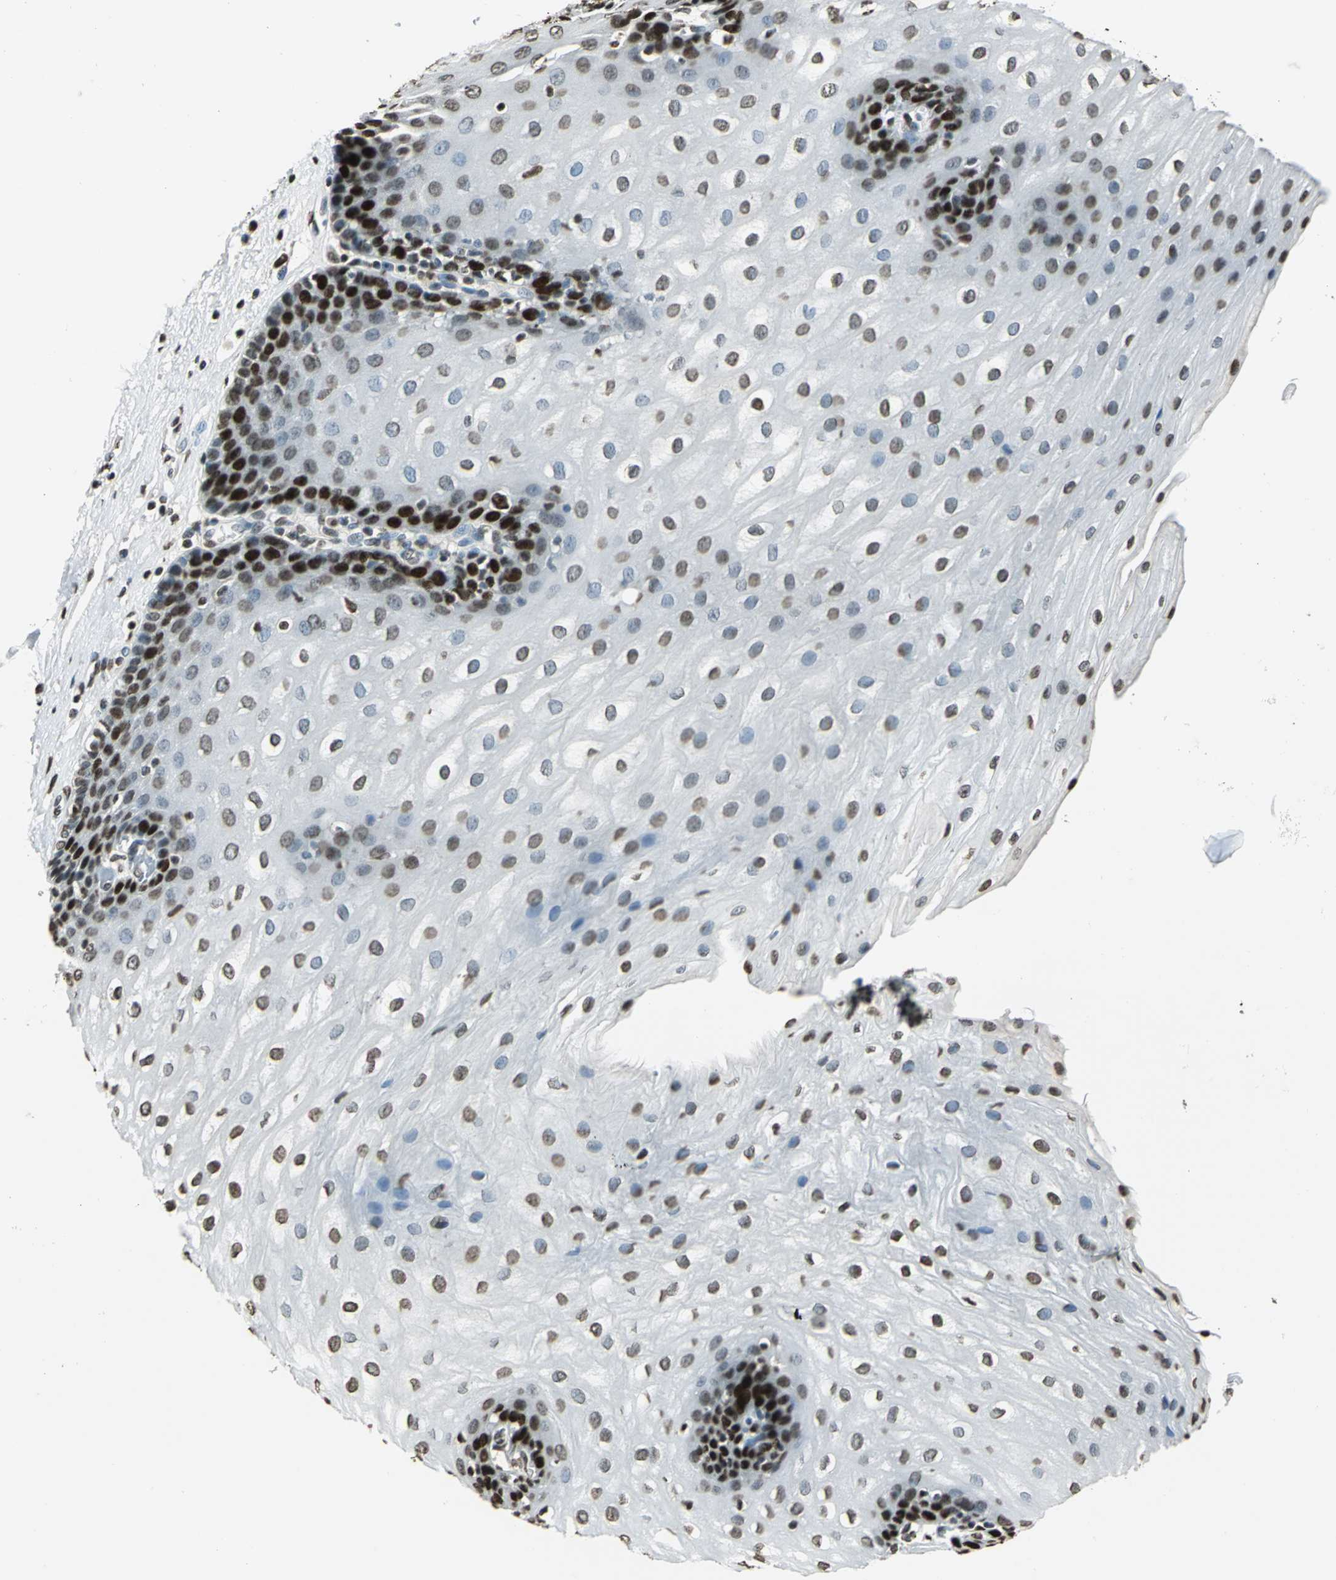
{"staining": {"intensity": "strong", "quantity": "25%-75%", "location": "nuclear"}, "tissue": "esophagus", "cell_type": "Squamous epithelial cells", "image_type": "normal", "snomed": [{"axis": "morphology", "description": "Normal tissue, NOS"}, {"axis": "topography", "description": "Esophagus"}], "caption": "Esophagus stained with IHC displays strong nuclear expression in approximately 25%-75% of squamous epithelial cells.", "gene": "MCM4", "patient": {"sex": "male", "age": 48}}